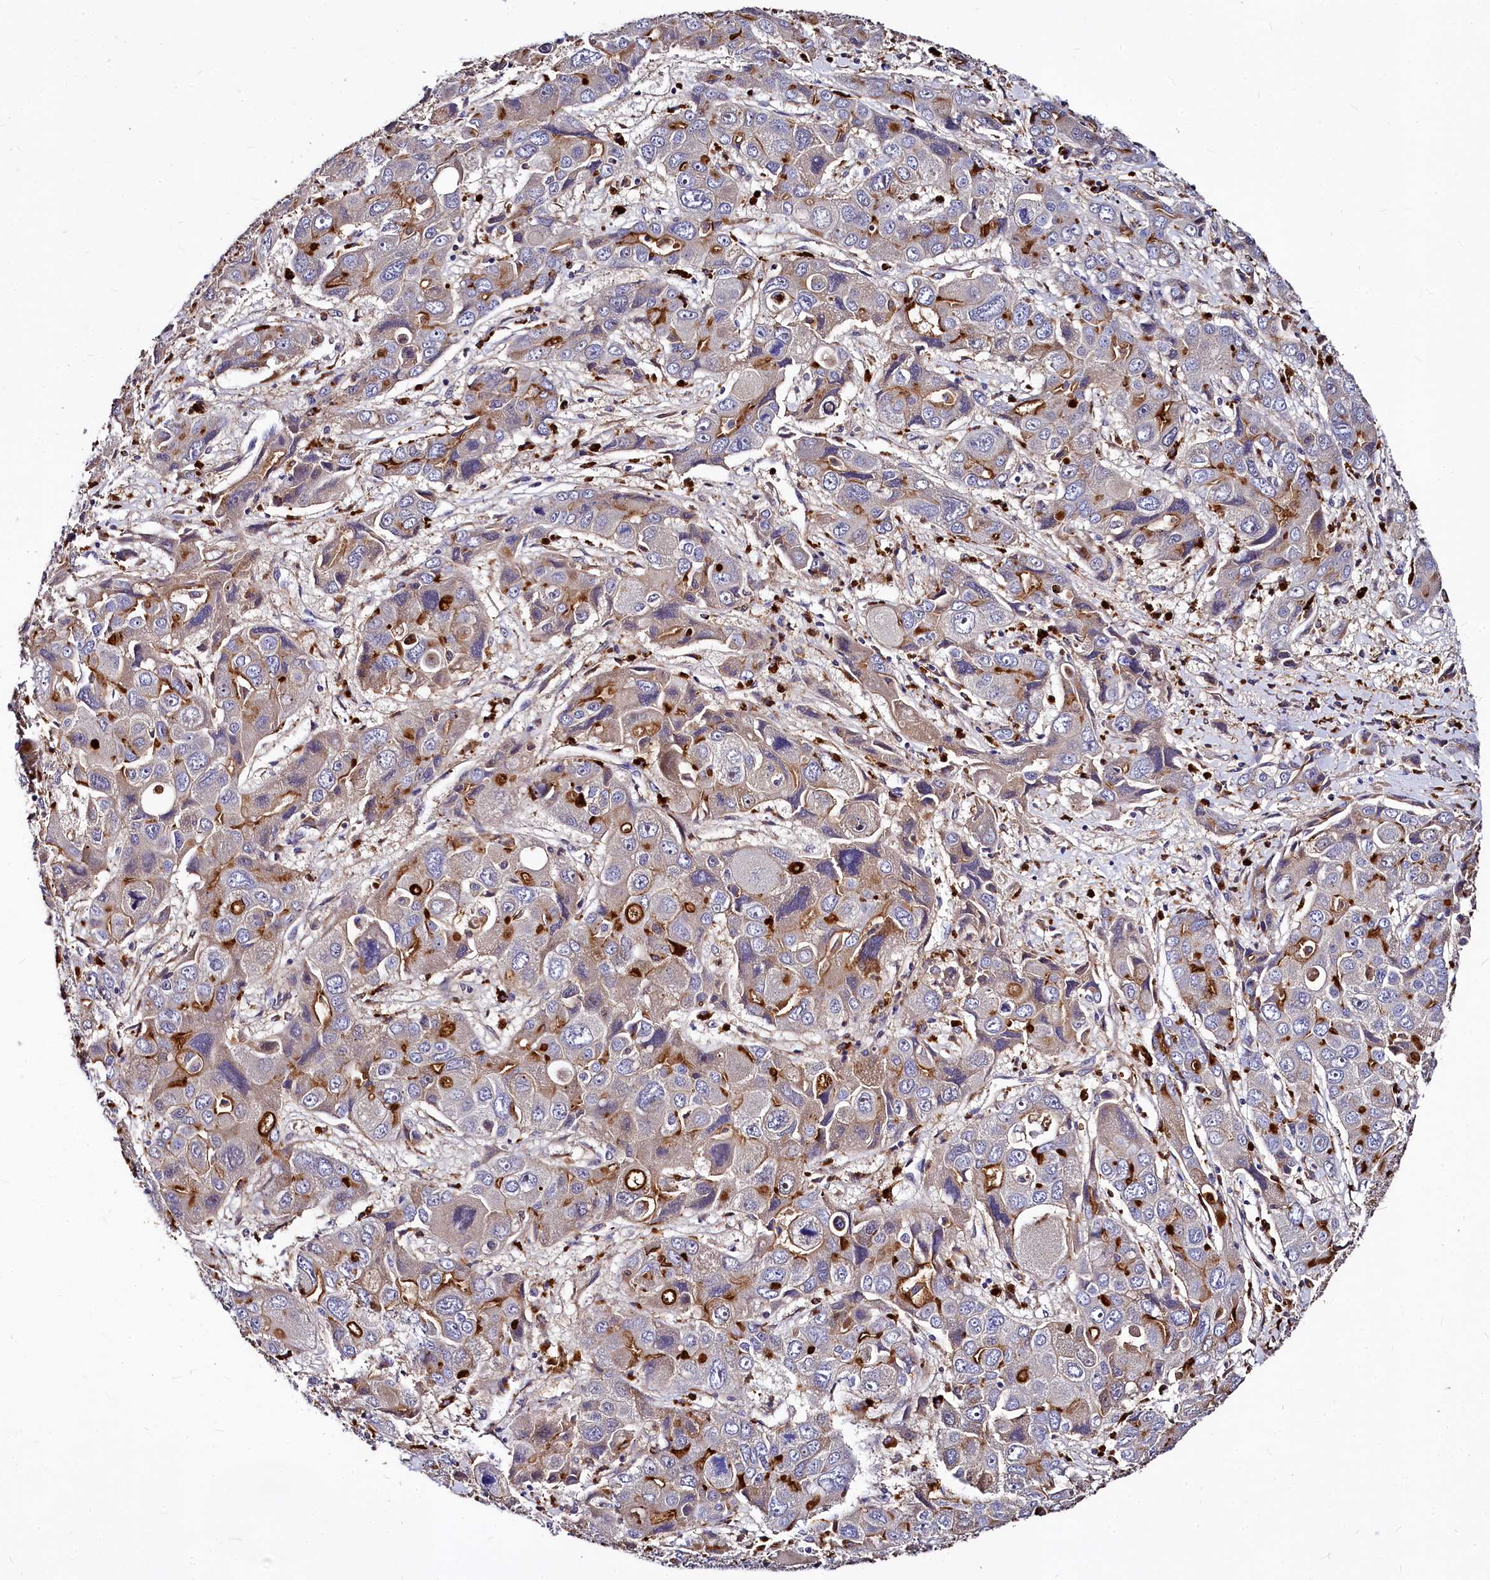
{"staining": {"intensity": "strong", "quantity": "25%-75%", "location": "cytoplasmic/membranous"}, "tissue": "liver cancer", "cell_type": "Tumor cells", "image_type": "cancer", "snomed": [{"axis": "morphology", "description": "Cholangiocarcinoma"}, {"axis": "topography", "description": "Liver"}], "caption": "This micrograph reveals IHC staining of liver cancer, with high strong cytoplasmic/membranous staining in about 25%-75% of tumor cells.", "gene": "ATG101", "patient": {"sex": "male", "age": 67}}